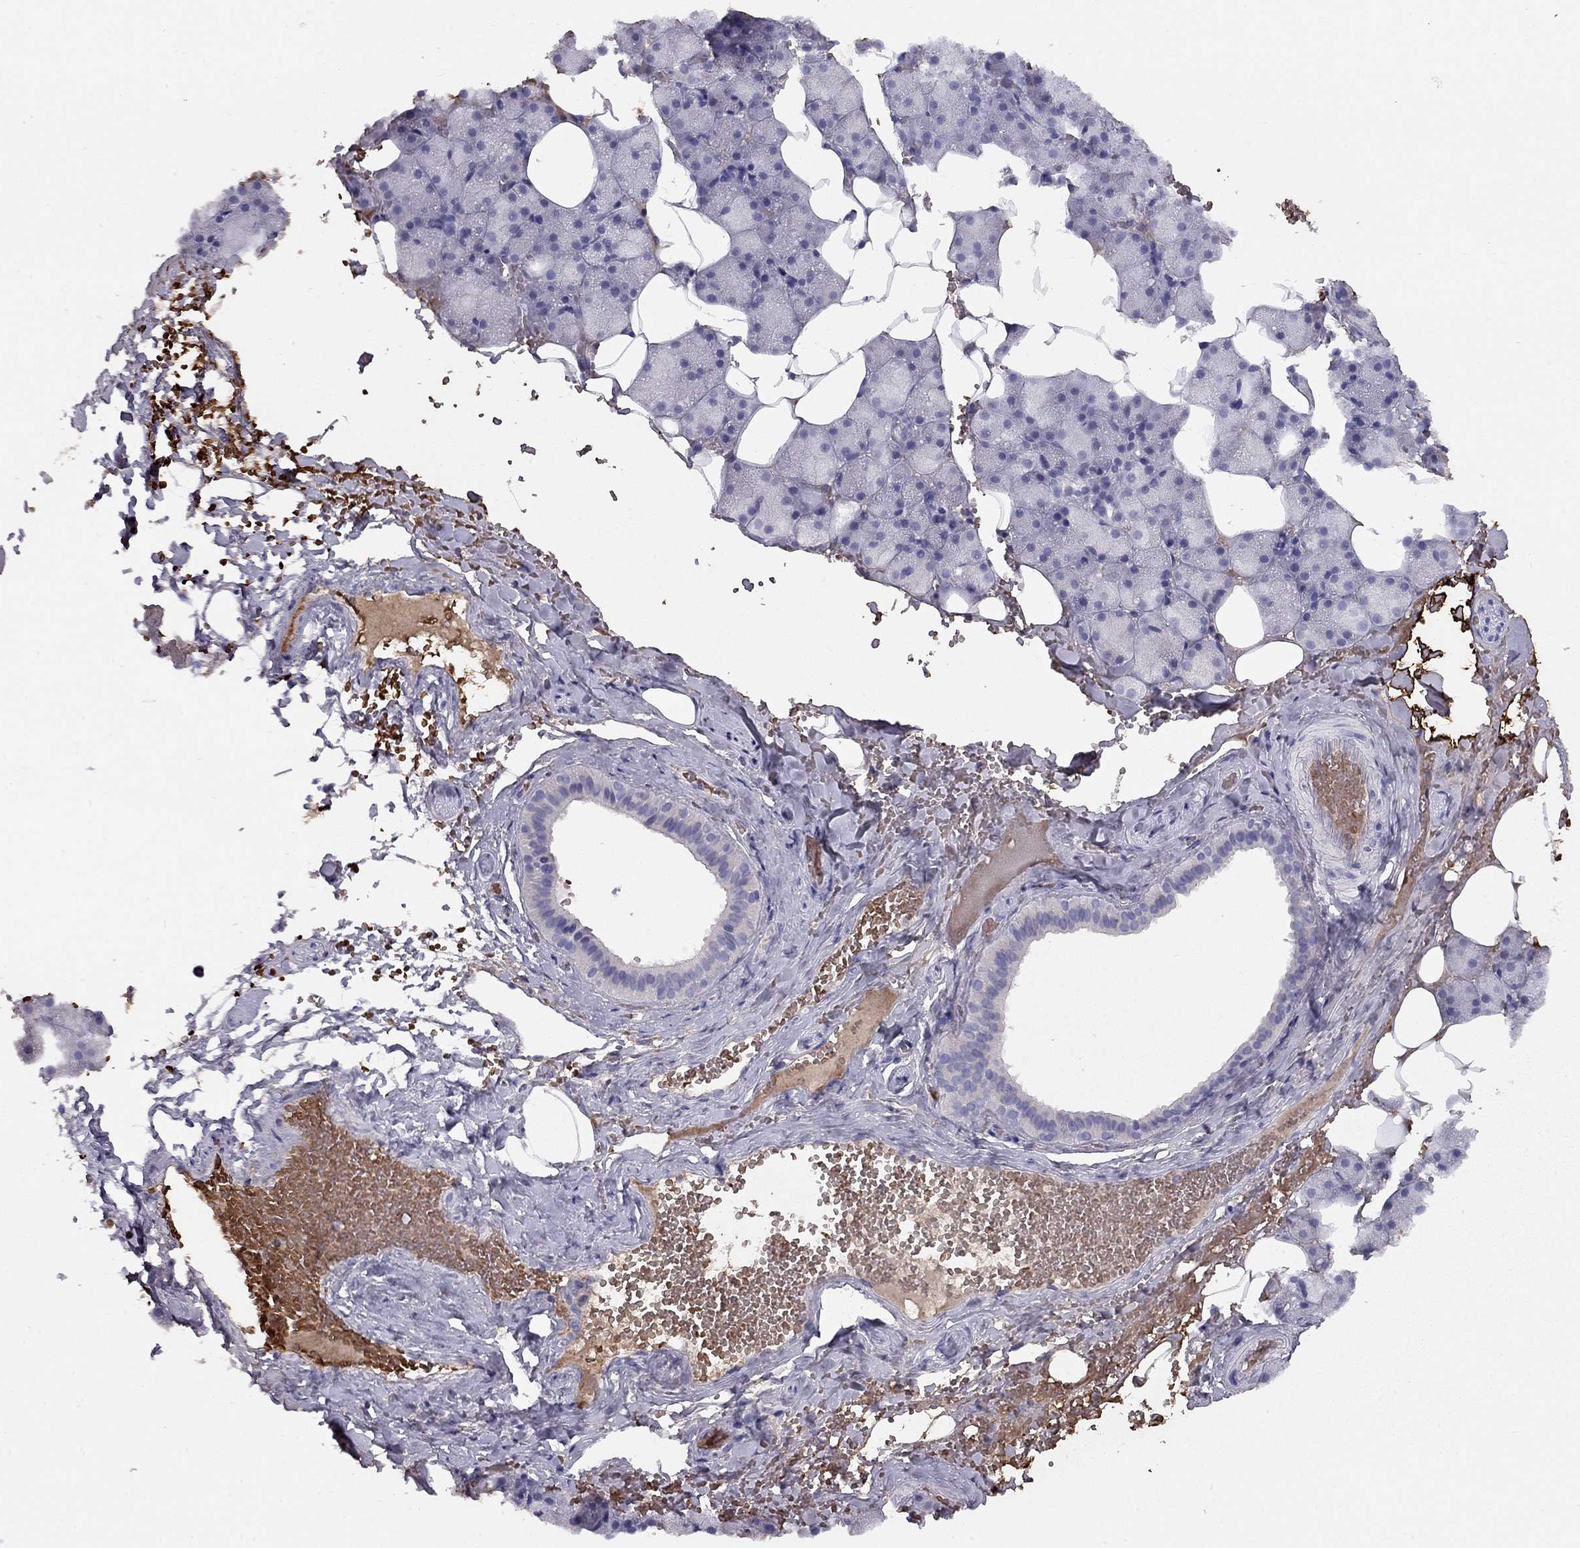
{"staining": {"intensity": "negative", "quantity": "none", "location": "none"}, "tissue": "salivary gland", "cell_type": "Glandular cells", "image_type": "normal", "snomed": [{"axis": "morphology", "description": "Normal tissue, NOS"}, {"axis": "topography", "description": "Salivary gland"}], "caption": "High magnification brightfield microscopy of normal salivary gland stained with DAB (3,3'-diaminobenzidine) (brown) and counterstained with hematoxylin (blue): glandular cells show no significant positivity. The staining is performed using DAB brown chromogen with nuclei counter-stained in using hematoxylin.", "gene": "RHCE", "patient": {"sex": "male", "age": 38}}